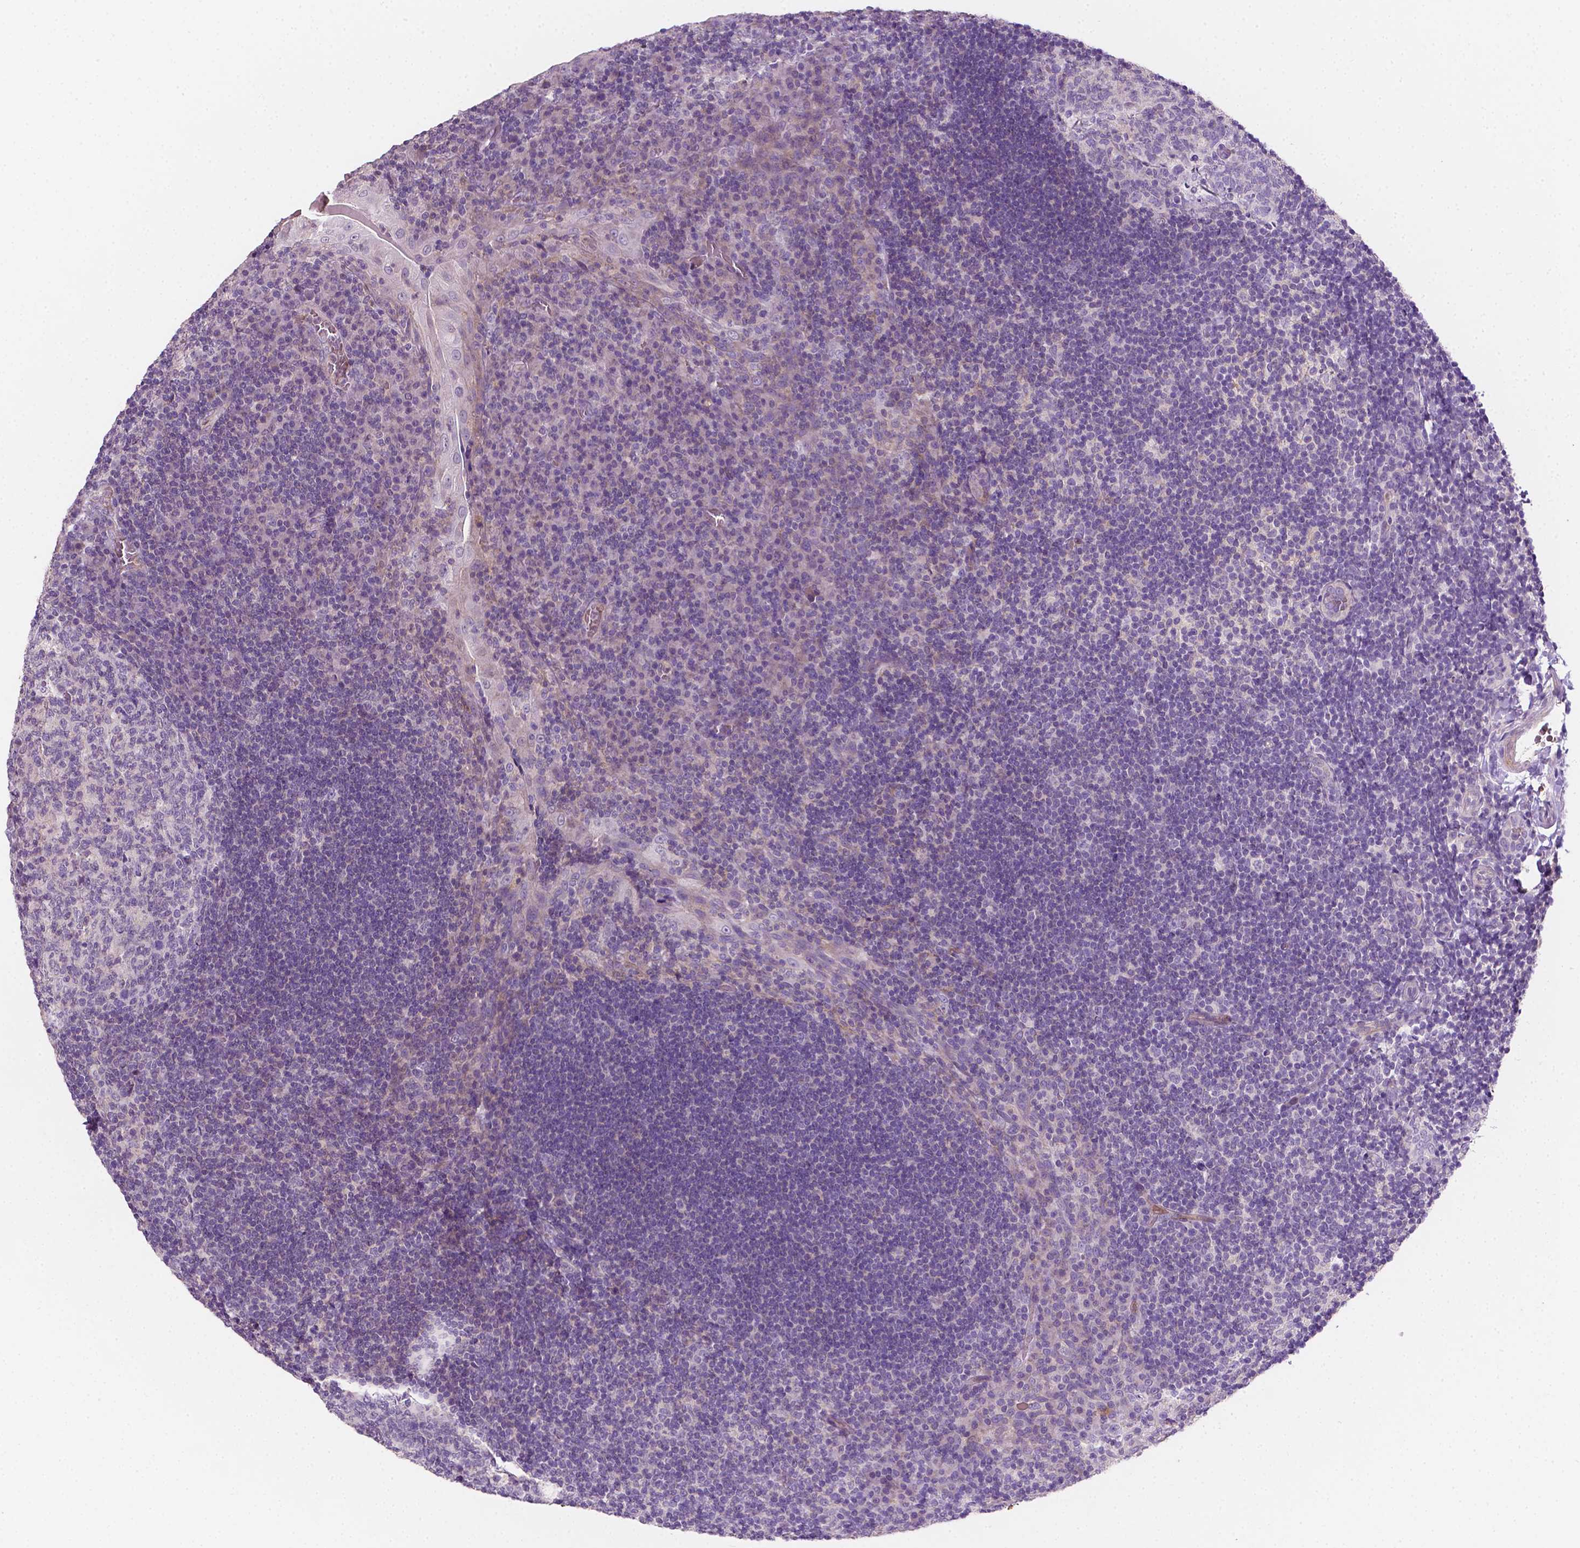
{"staining": {"intensity": "negative", "quantity": "none", "location": "none"}, "tissue": "tonsil", "cell_type": "Germinal center cells", "image_type": "normal", "snomed": [{"axis": "morphology", "description": "Normal tissue, NOS"}, {"axis": "topography", "description": "Tonsil"}], "caption": "Tonsil was stained to show a protein in brown. There is no significant expression in germinal center cells.", "gene": "EGFR", "patient": {"sex": "male", "age": 17}}